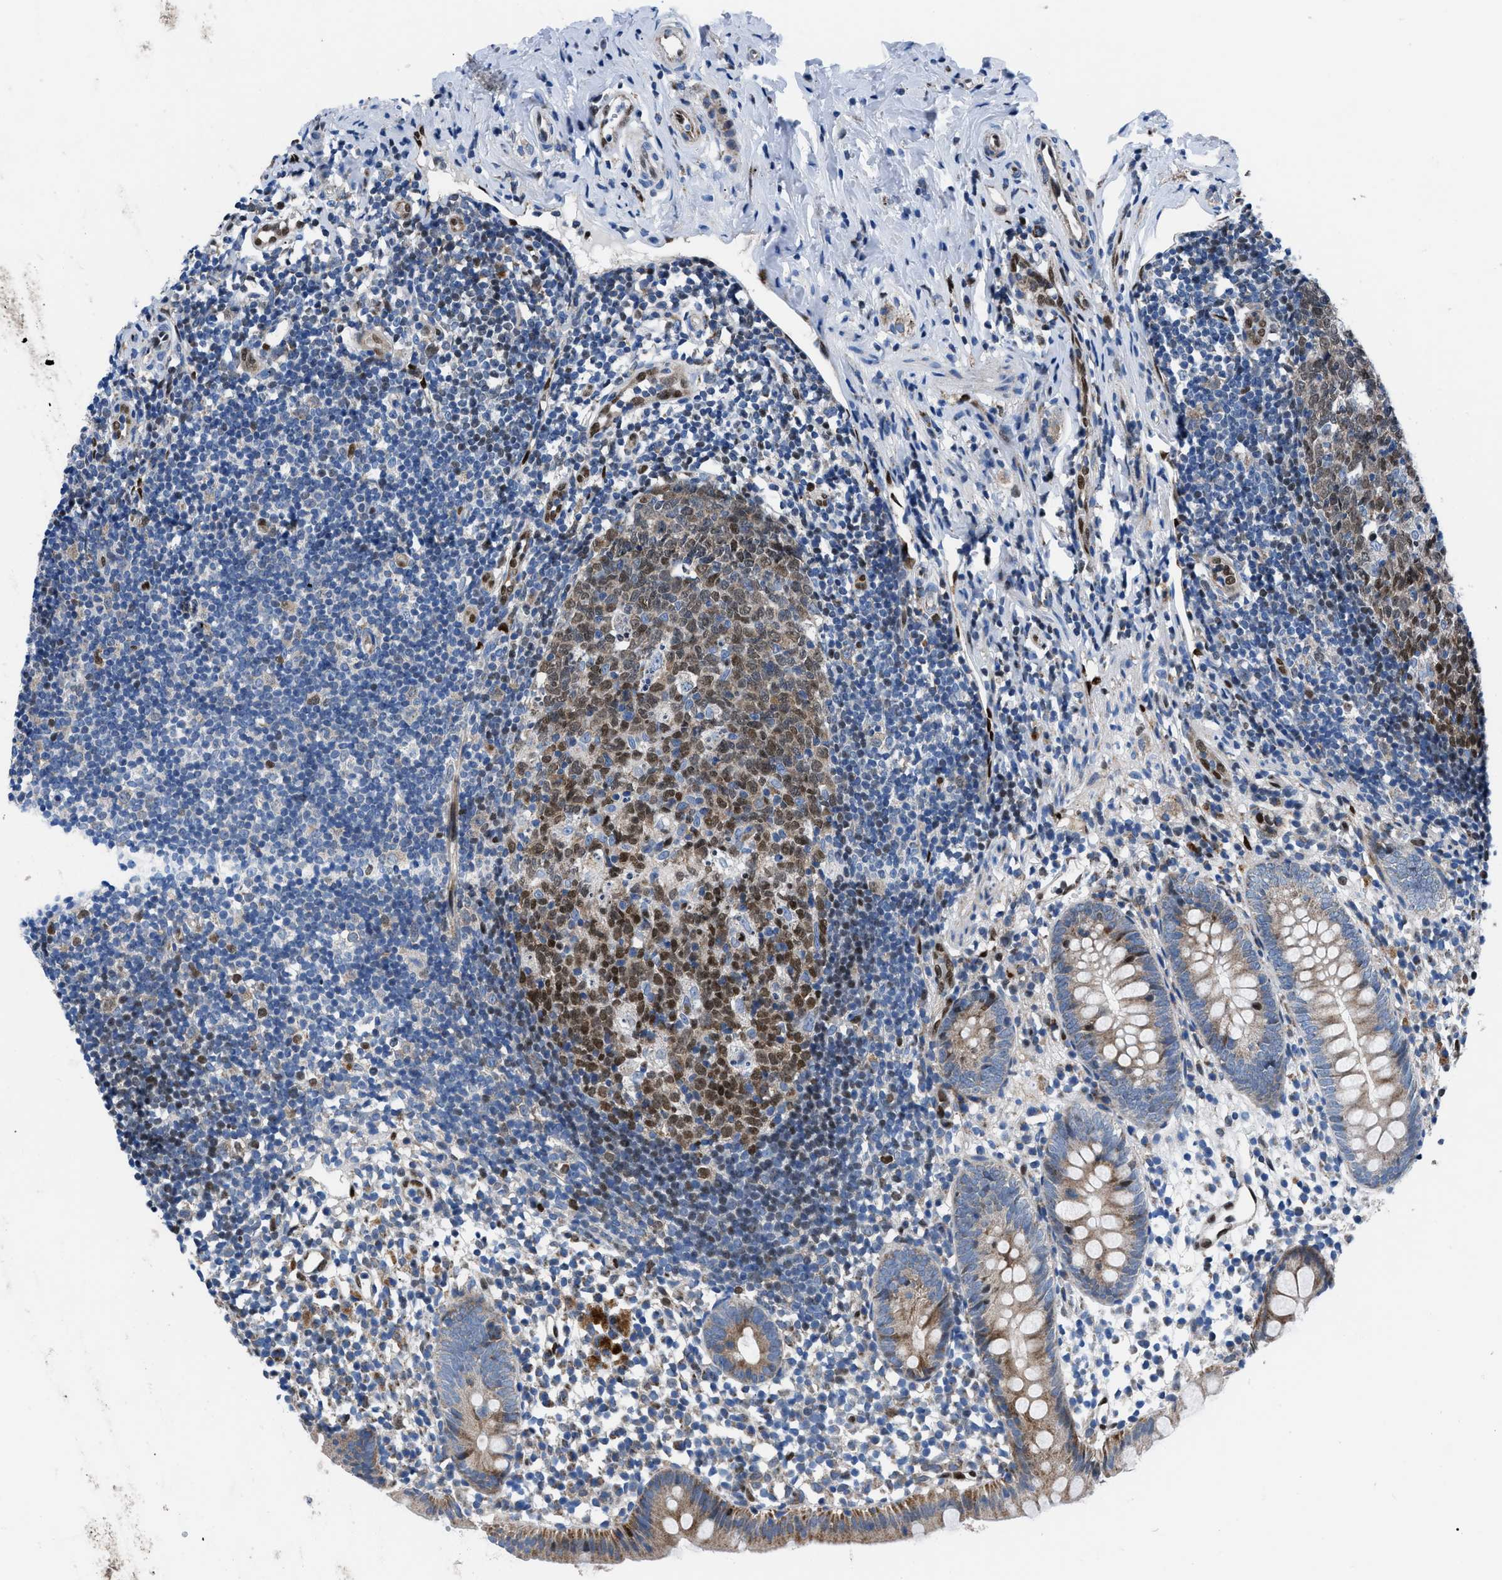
{"staining": {"intensity": "moderate", "quantity": ">75%", "location": "cytoplasmic/membranous"}, "tissue": "appendix", "cell_type": "Glandular cells", "image_type": "normal", "snomed": [{"axis": "morphology", "description": "Normal tissue, NOS"}, {"axis": "topography", "description": "Appendix"}], "caption": "IHC of benign appendix shows medium levels of moderate cytoplasmic/membranous staining in about >75% of glandular cells.", "gene": "LMO2", "patient": {"sex": "female", "age": 20}}